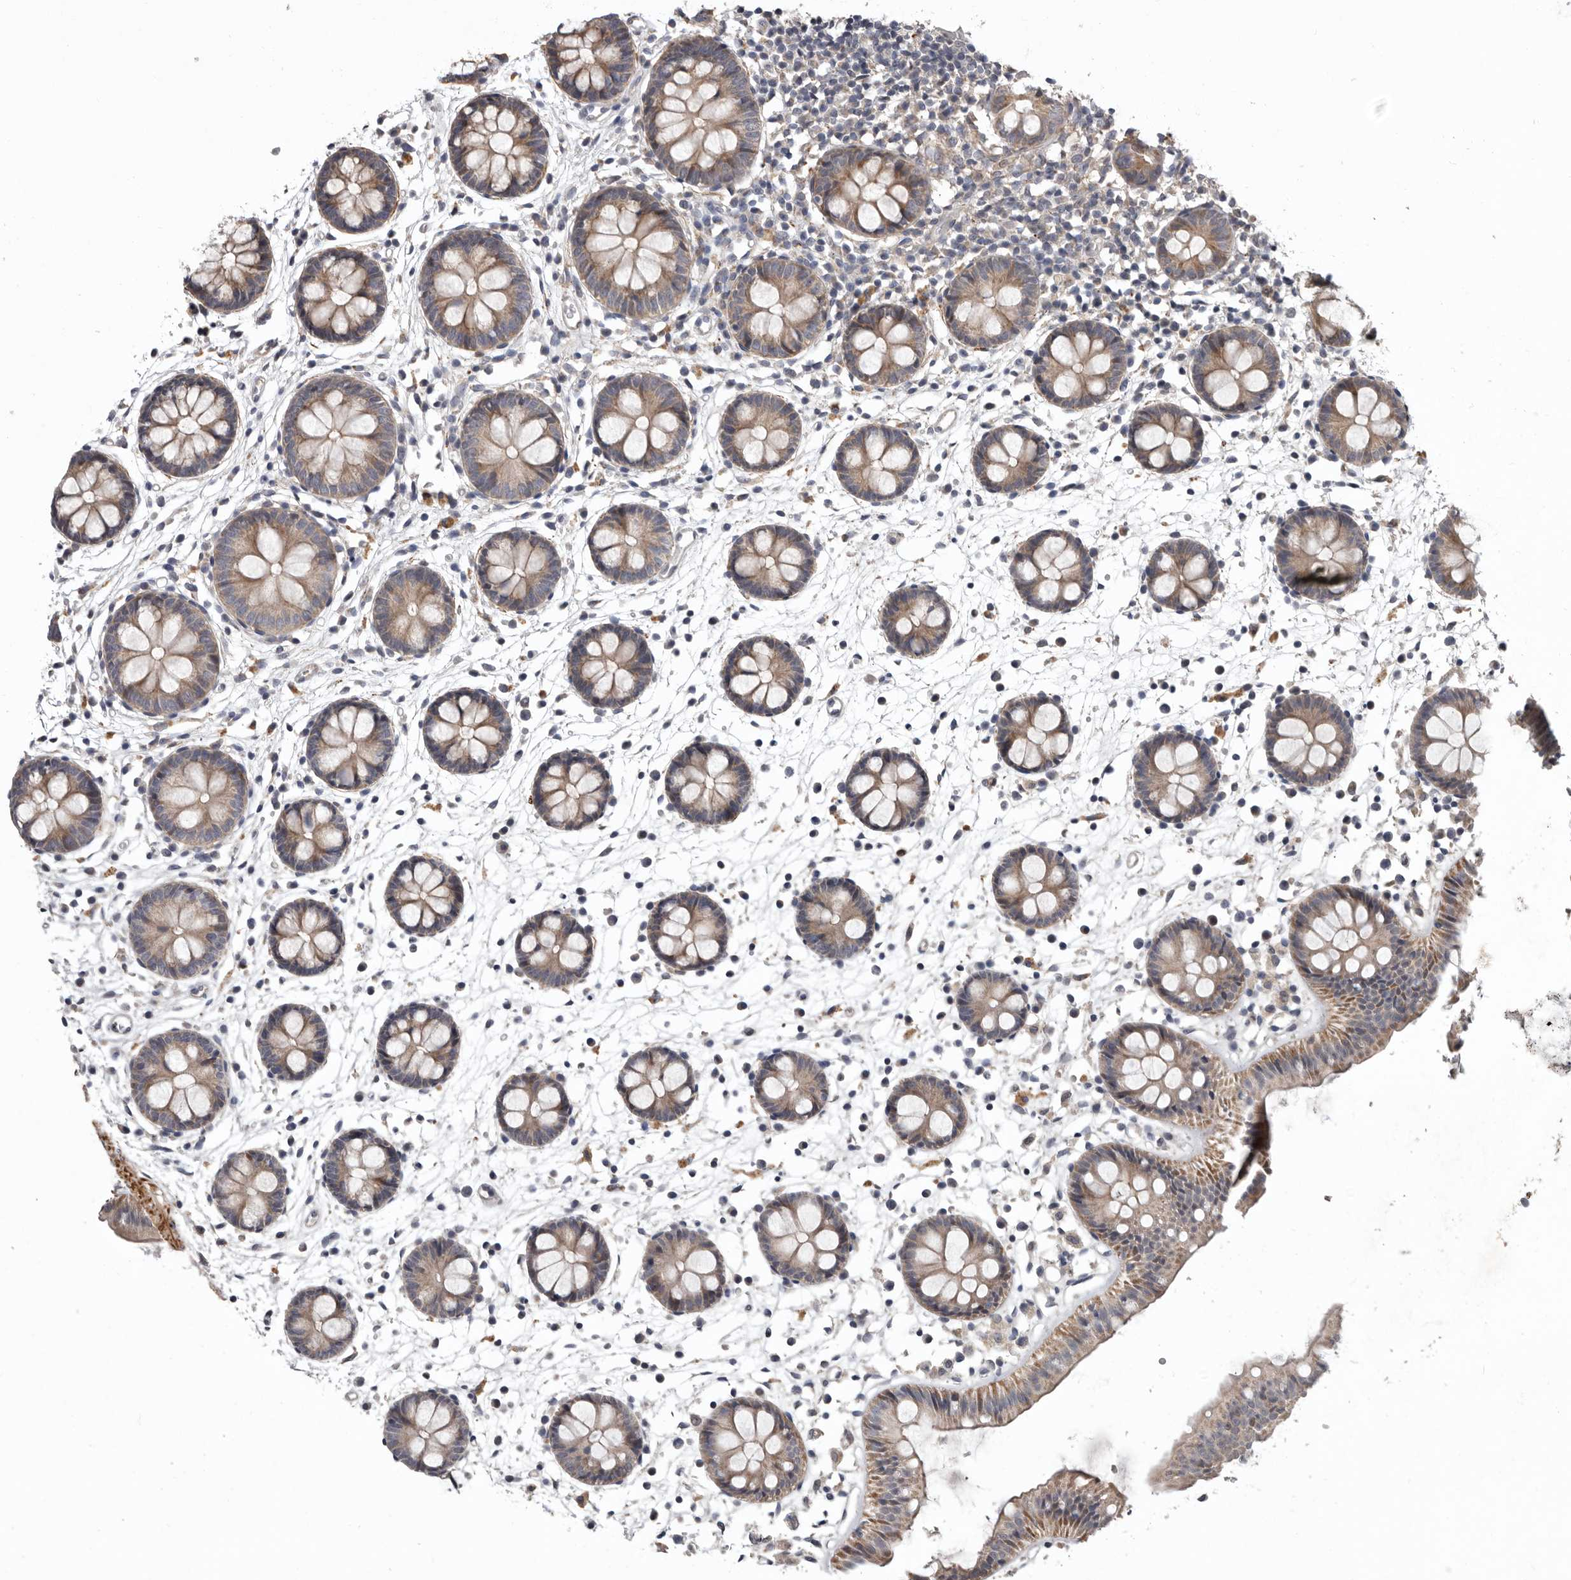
{"staining": {"intensity": "moderate", "quantity": "25%-75%", "location": "cytoplasmic/membranous"}, "tissue": "colon", "cell_type": "Glandular cells", "image_type": "normal", "snomed": [{"axis": "morphology", "description": "Normal tissue, NOS"}, {"axis": "topography", "description": "Colon"}], "caption": "Immunohistochemistry (IHC) micrograph of unremarkable colon: human colon stained using immunohistochemistry exhibits medium levels of moderate protein expression localized specifically in the cytoplasmic/membranous of glandular cells, appearing as a cytoplasmic/membranous brown color.", "gene": "FGFR4", "patient": {"sex": "male", "age": 56}}